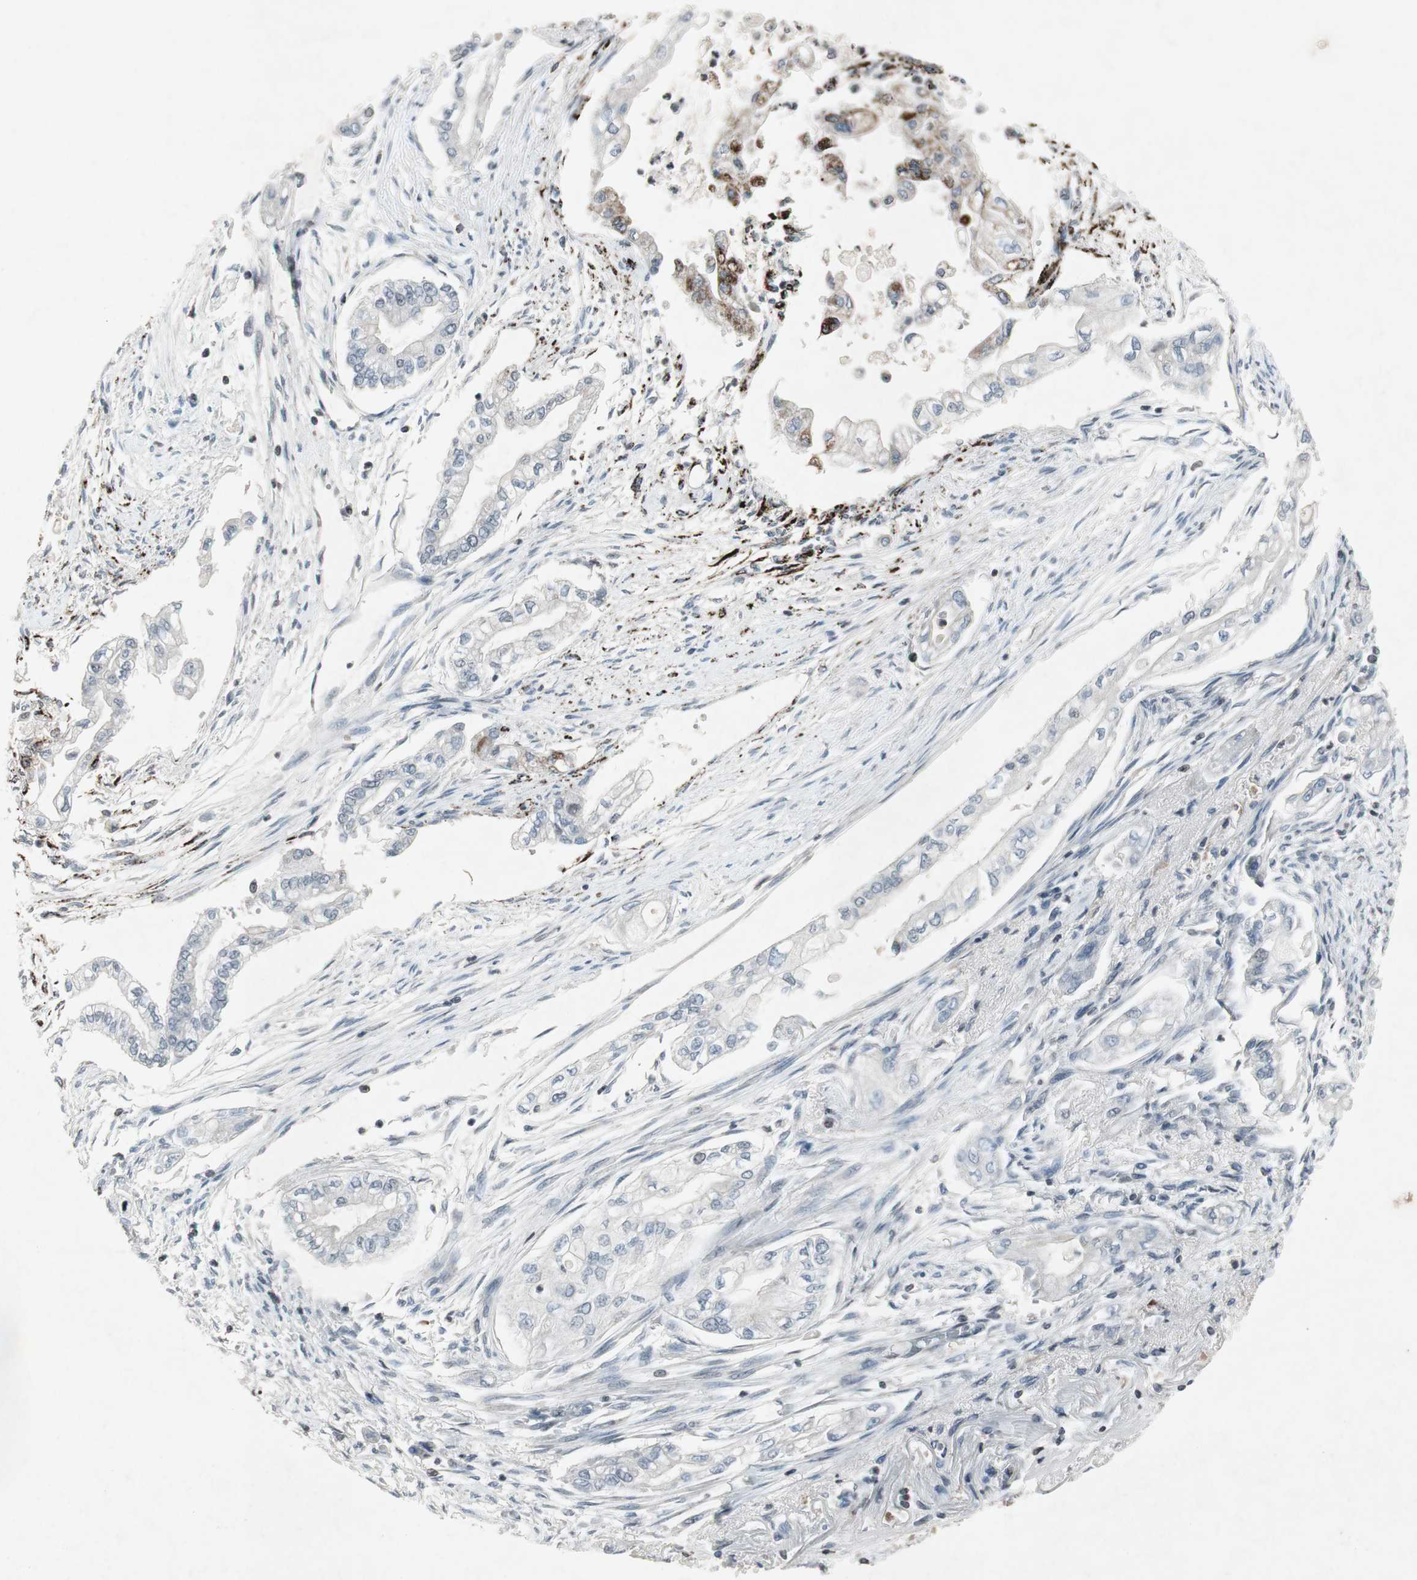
{"staining": {"intensity": "moderate", "quantity": "<25%", "location": "cytoplasmic/membranous"}, "tissue": "pancreatic cancer", "cell_type": "Tumor cells", "image_type": "cancer", "snomed": [{"axis": "morphology", "description": "Normal tissue, NOS"}, {"axis": "topography", "description": "Pancreas"}], "caption": "A photomicrograph of human pancreatic cancer stained for a protein displays moderate cytoplasmic/membranous brown staining in tumor cells.", "gene": "ARG2", "patient": {"sex": "male", "age": 42}}